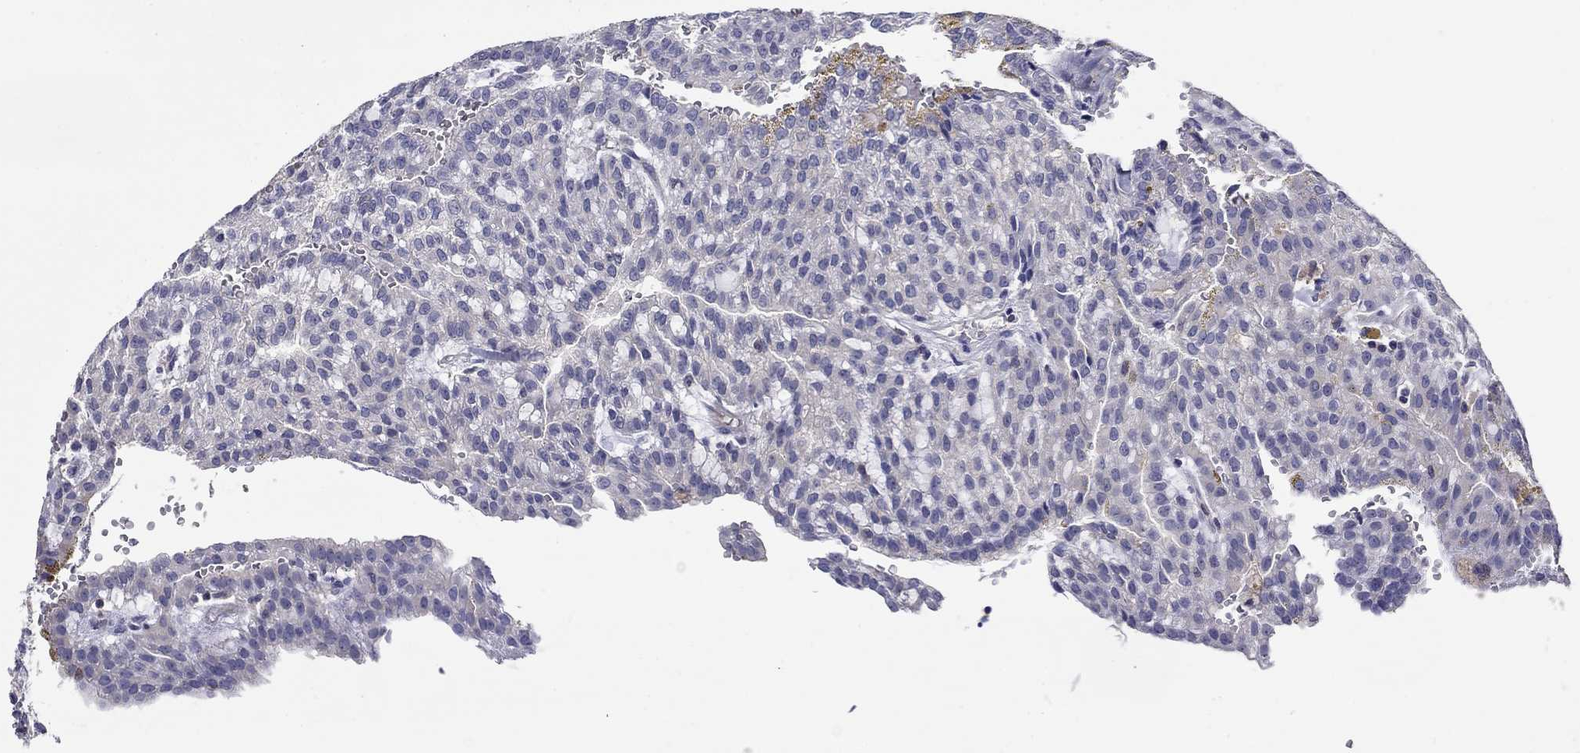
{"staining": {"intensity": "negative", "quantity": "none", "location": "none"}, "tissue": "renal cancer", "cell_type": "Tumor cells", "image_type": "cancer", "snomed": [{"axis": "morphology", "description": "Adenocarcinoma, NOS"}, {"axis": "topography", "description": "Kidney"}], "caption": "Renal cancer (adenocarcinoma) stained for a protein using IHC displays no positivity tumor cells.", "gene": "POU2F2", "patient": {"sex": "male", "age": 63}}